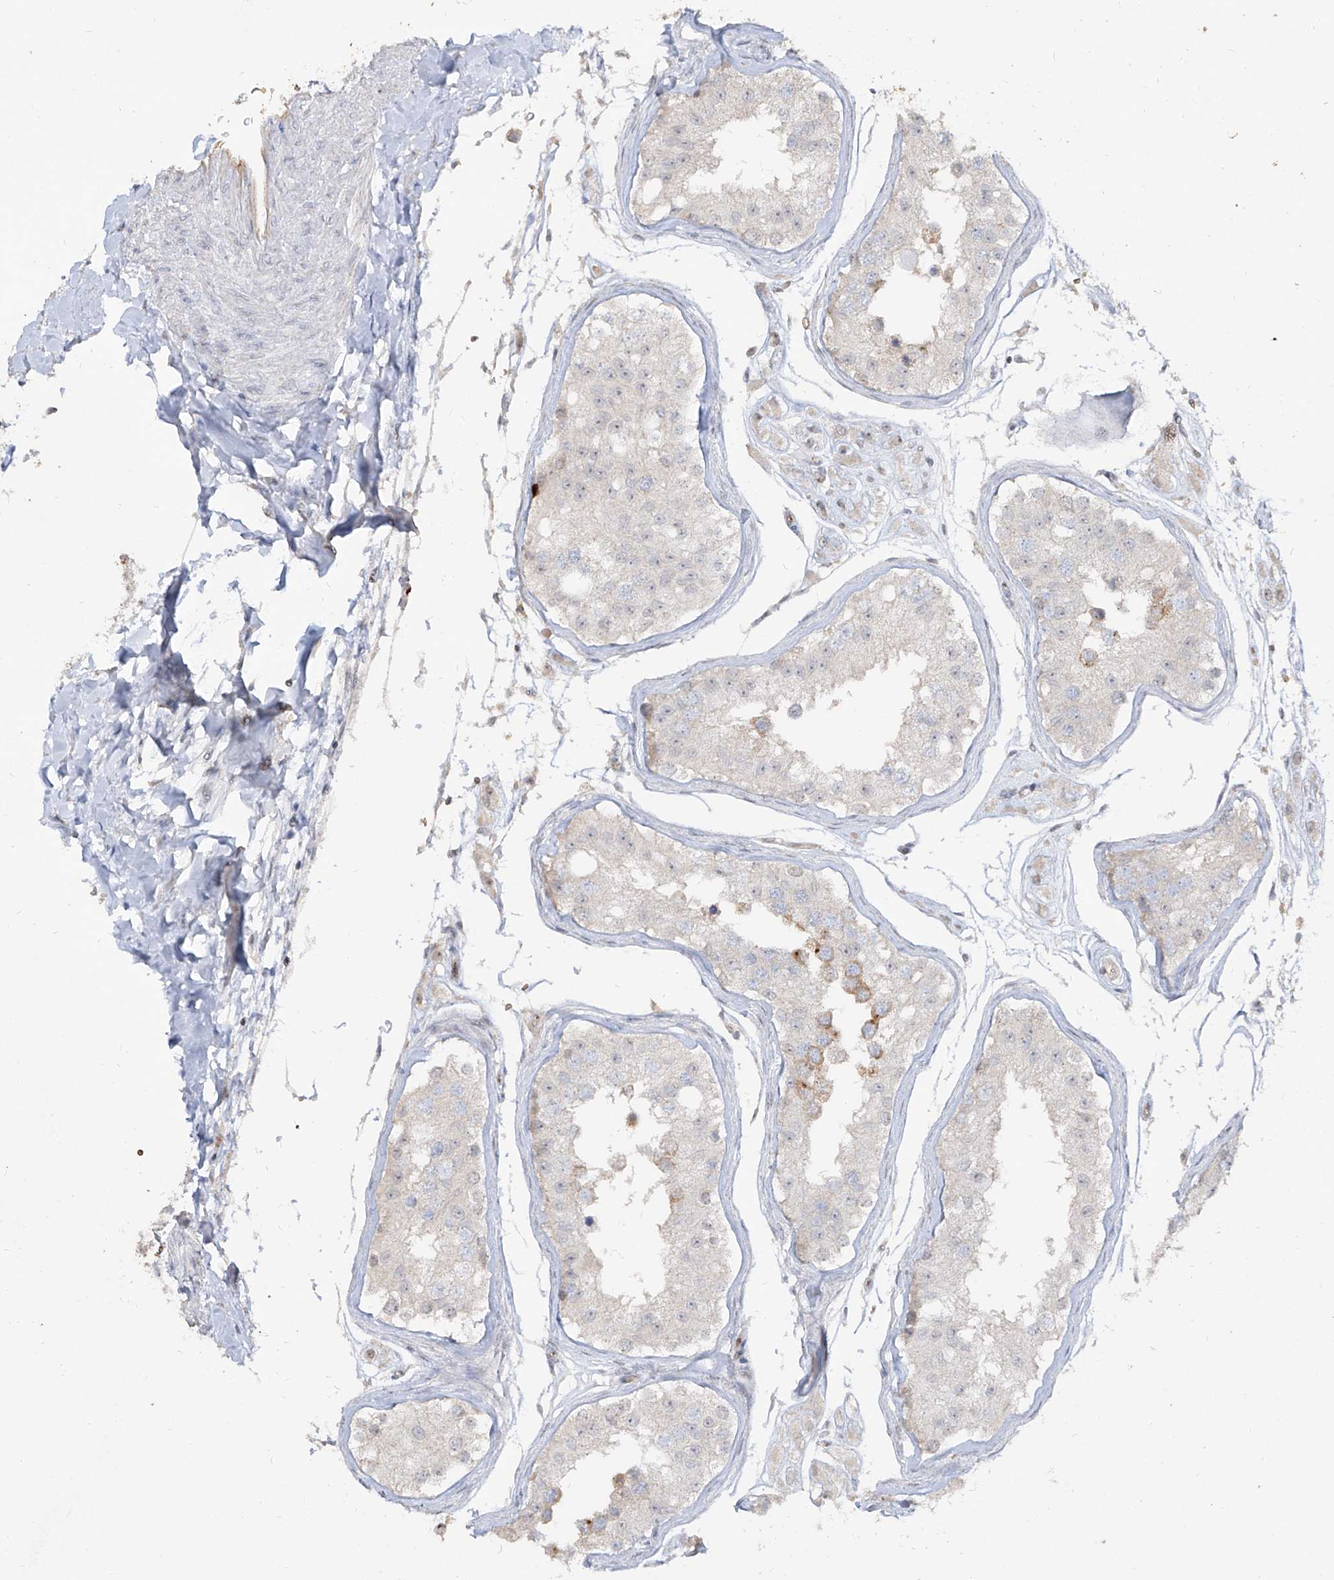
{"staining": {"intensity": "moderate", "quantity": "<25%", "location": "cytoplasmic/membranous,nuclear"}, "tissue": "testis", "cell_type": "Cells in seminiferous ducts", "image_type": "normal", "snomed": [{"axis": "morphology", "description": "Normal tissue, NOS"}, {"axis": "morphology", "description": "Adenocarcinoma, metastatic, NOS"}, {"axis": "topography", "description": "Testis"}], "caption": "IHC (DAB (3,3'-diaminobenzidine)) staining of benign human testis demonstrates moderate cytoplasmic/membranous,nuclear protein staining in approximately <25% of cells in seminiferous ducts. (DAB (3,3'-diaminobenzidine) IHC, brown staining for protein, blue staining for nuclei).", "gene": "ZNF227", "patient": {"sex": "male", "age": 26}}